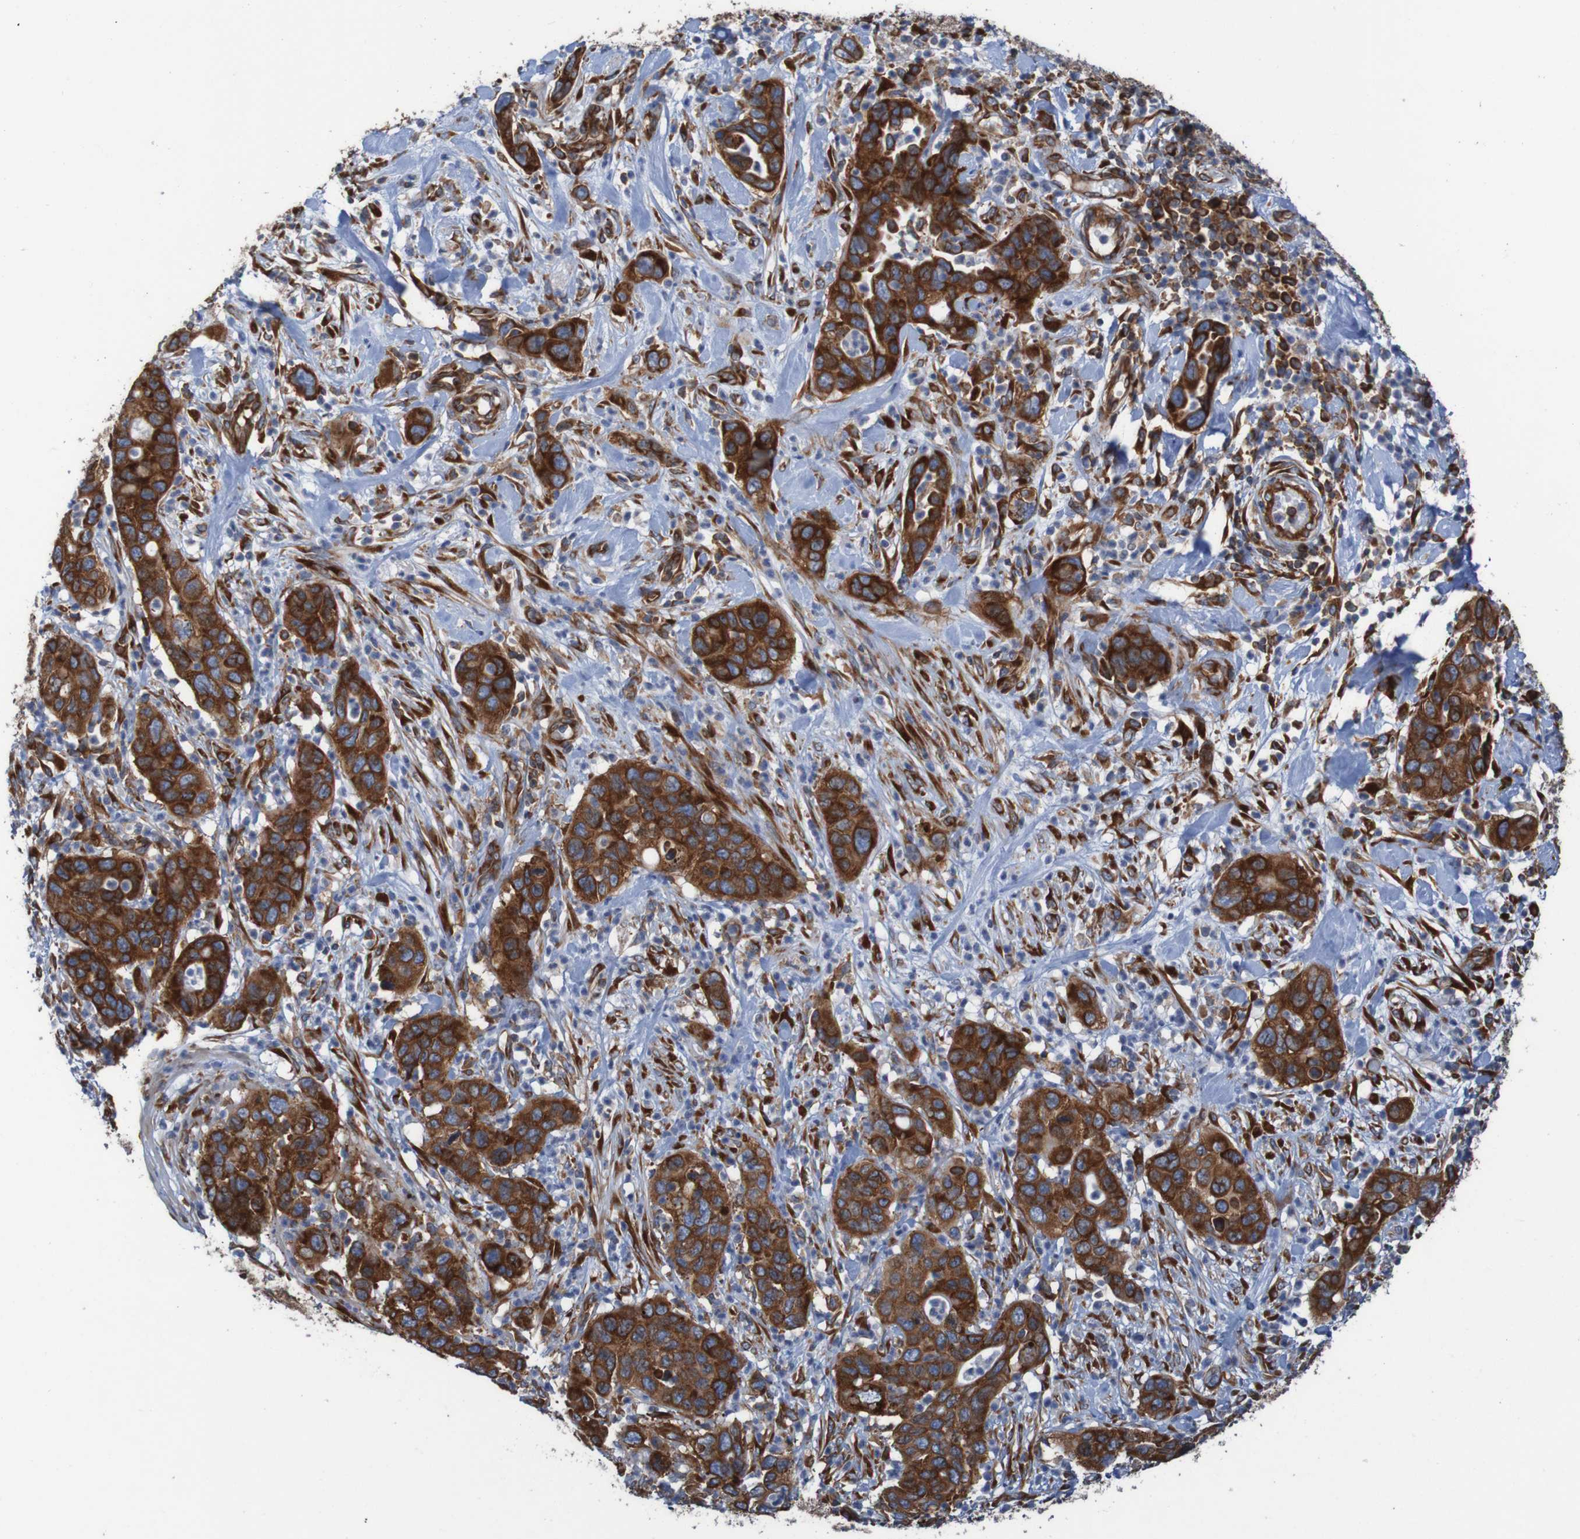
{"staining": {"intensity": "strong", "quantity": ">75%", "location": "cytoplasmic/membranous"}, "tissue": "pancreatic cancer", "cell_type": "Tumor cells", "image_type": "cancer", "snomed": [{"axis": "morphology", "description": "Adenocarcinoma, NOS"}, {"axis": "topography", "description": "Pancreas"}], "caption": "Protein staining displays strong cytoplasmic/membranous staining in about >75% of tumor cells in pancreatic adenocarcinoma.", "gene": "RPL10", "patient": {"sex": "female", "age": 71}}